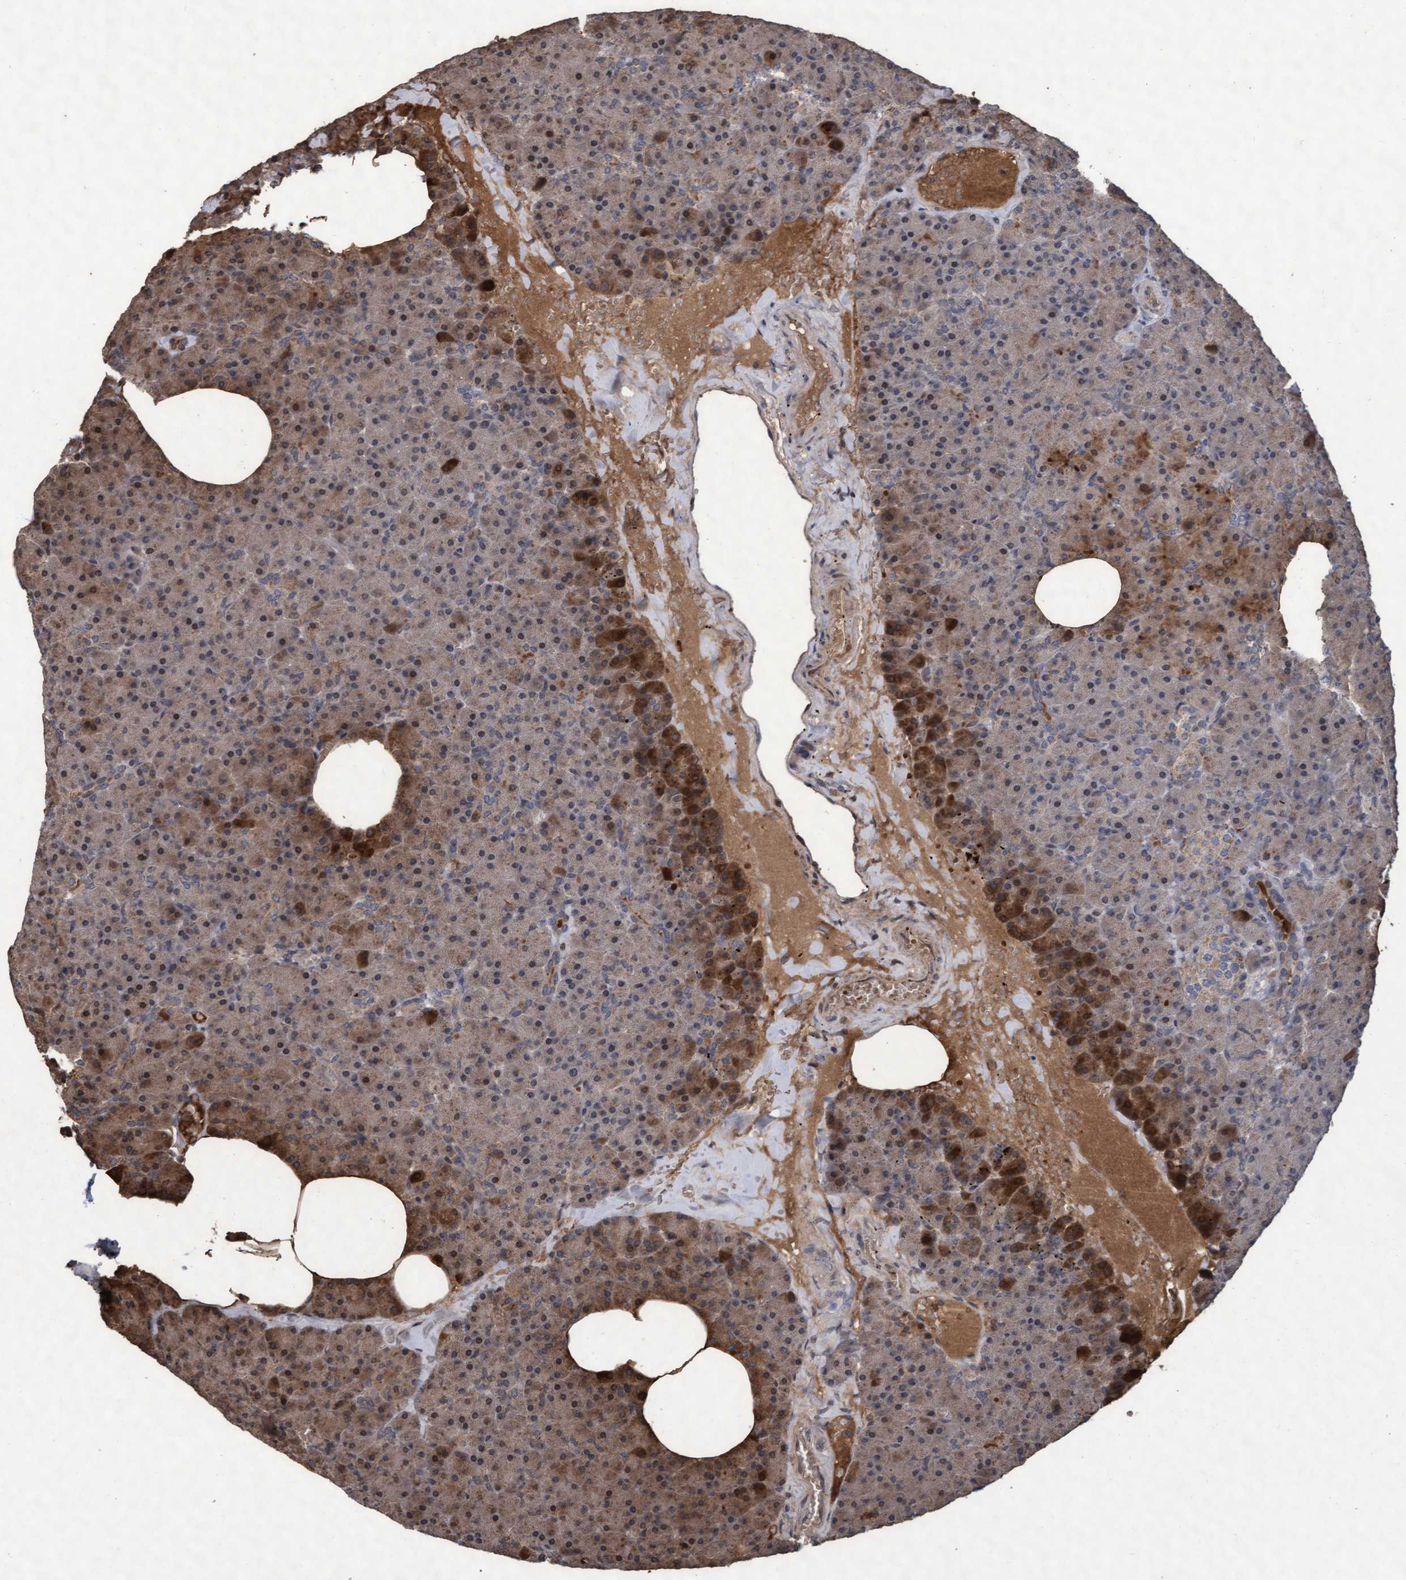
{"staining": {"intensity": "moderate", "quantity": ">75%", "location": "cytoplasmic/membranous"}, "tissue": "pancreas", "cell_type": "Exocrine glandular cells", "image_type": "normal", "snomed": [{"axis": "morphology", "description": "Normal tissue, NOS"}, {"axis": "morphology", "description": "Carcinoid, malignant, NOS"}, {"axis": "topography", "description": "Pancreas"}], "caption": "Immunohistochemical staining of unremarkable pancreas displays medium levels of moderate cytoplasmic/membranous expression in approximately >75% of exocrine glandular cells.", "gene": "KCNC2", "patient": {"sex": "female", "age": 35}}